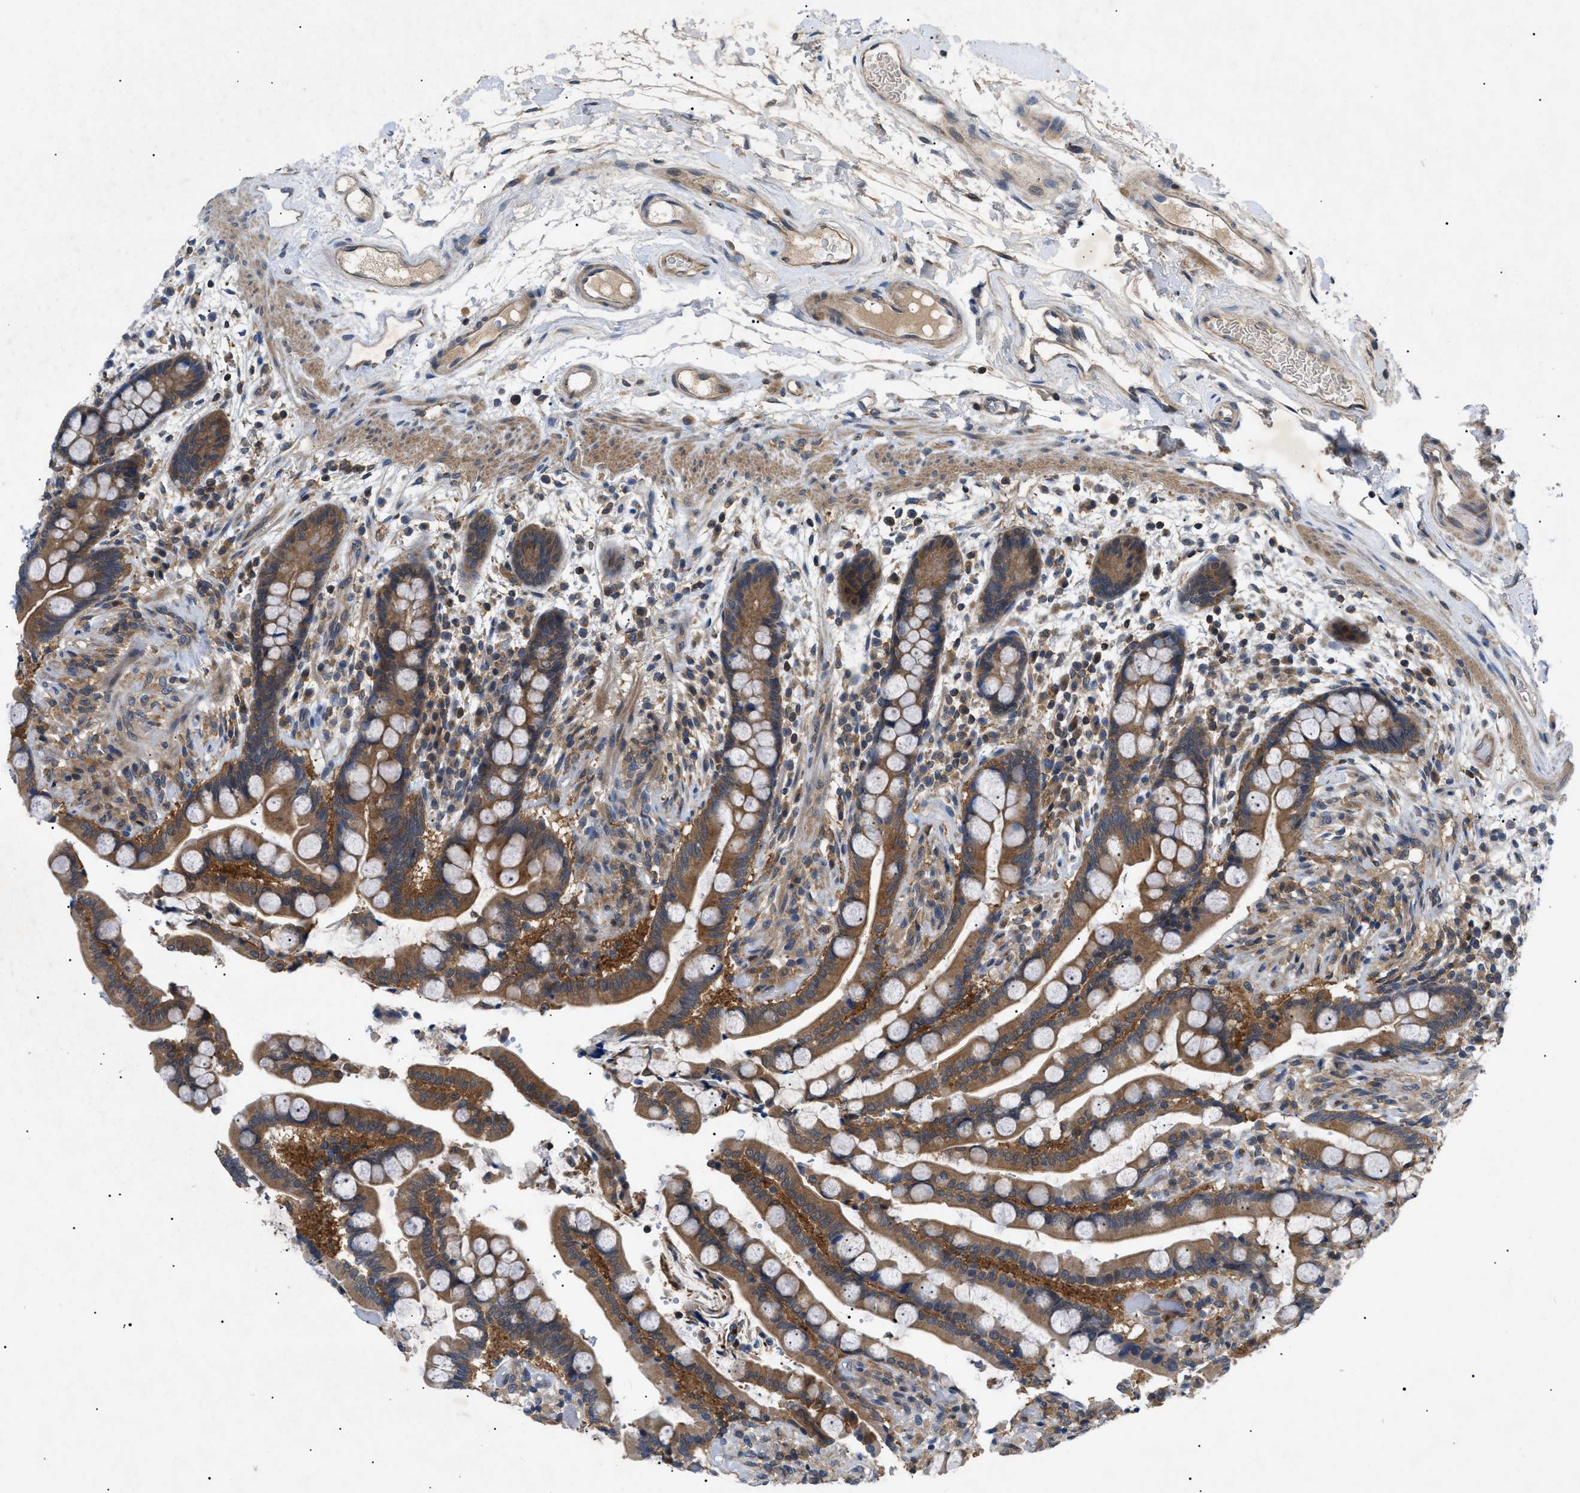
{"staining": {"intensity": "weak", "quantity": ">75%", "location": "cytoplasmic/membranous"}, "tissue": "colon", "cell_type": "Endothelial cells", "image_type": "normal", "snomed": [{"axis": "morphology", "description": "Normal tissue, NOS"}, {"axis": "topography", "description": "Colon"}], "caption": "Immunohistochemistry (IHC) histopathology image of unremarkable human colon stained for a protein (brown), which reveals low levels of weak cytoplasmic/membranous staining in about >75% of endothelial cells.", "gene": "RIPK1", "patient": {"sex": "male", "age": 73}}